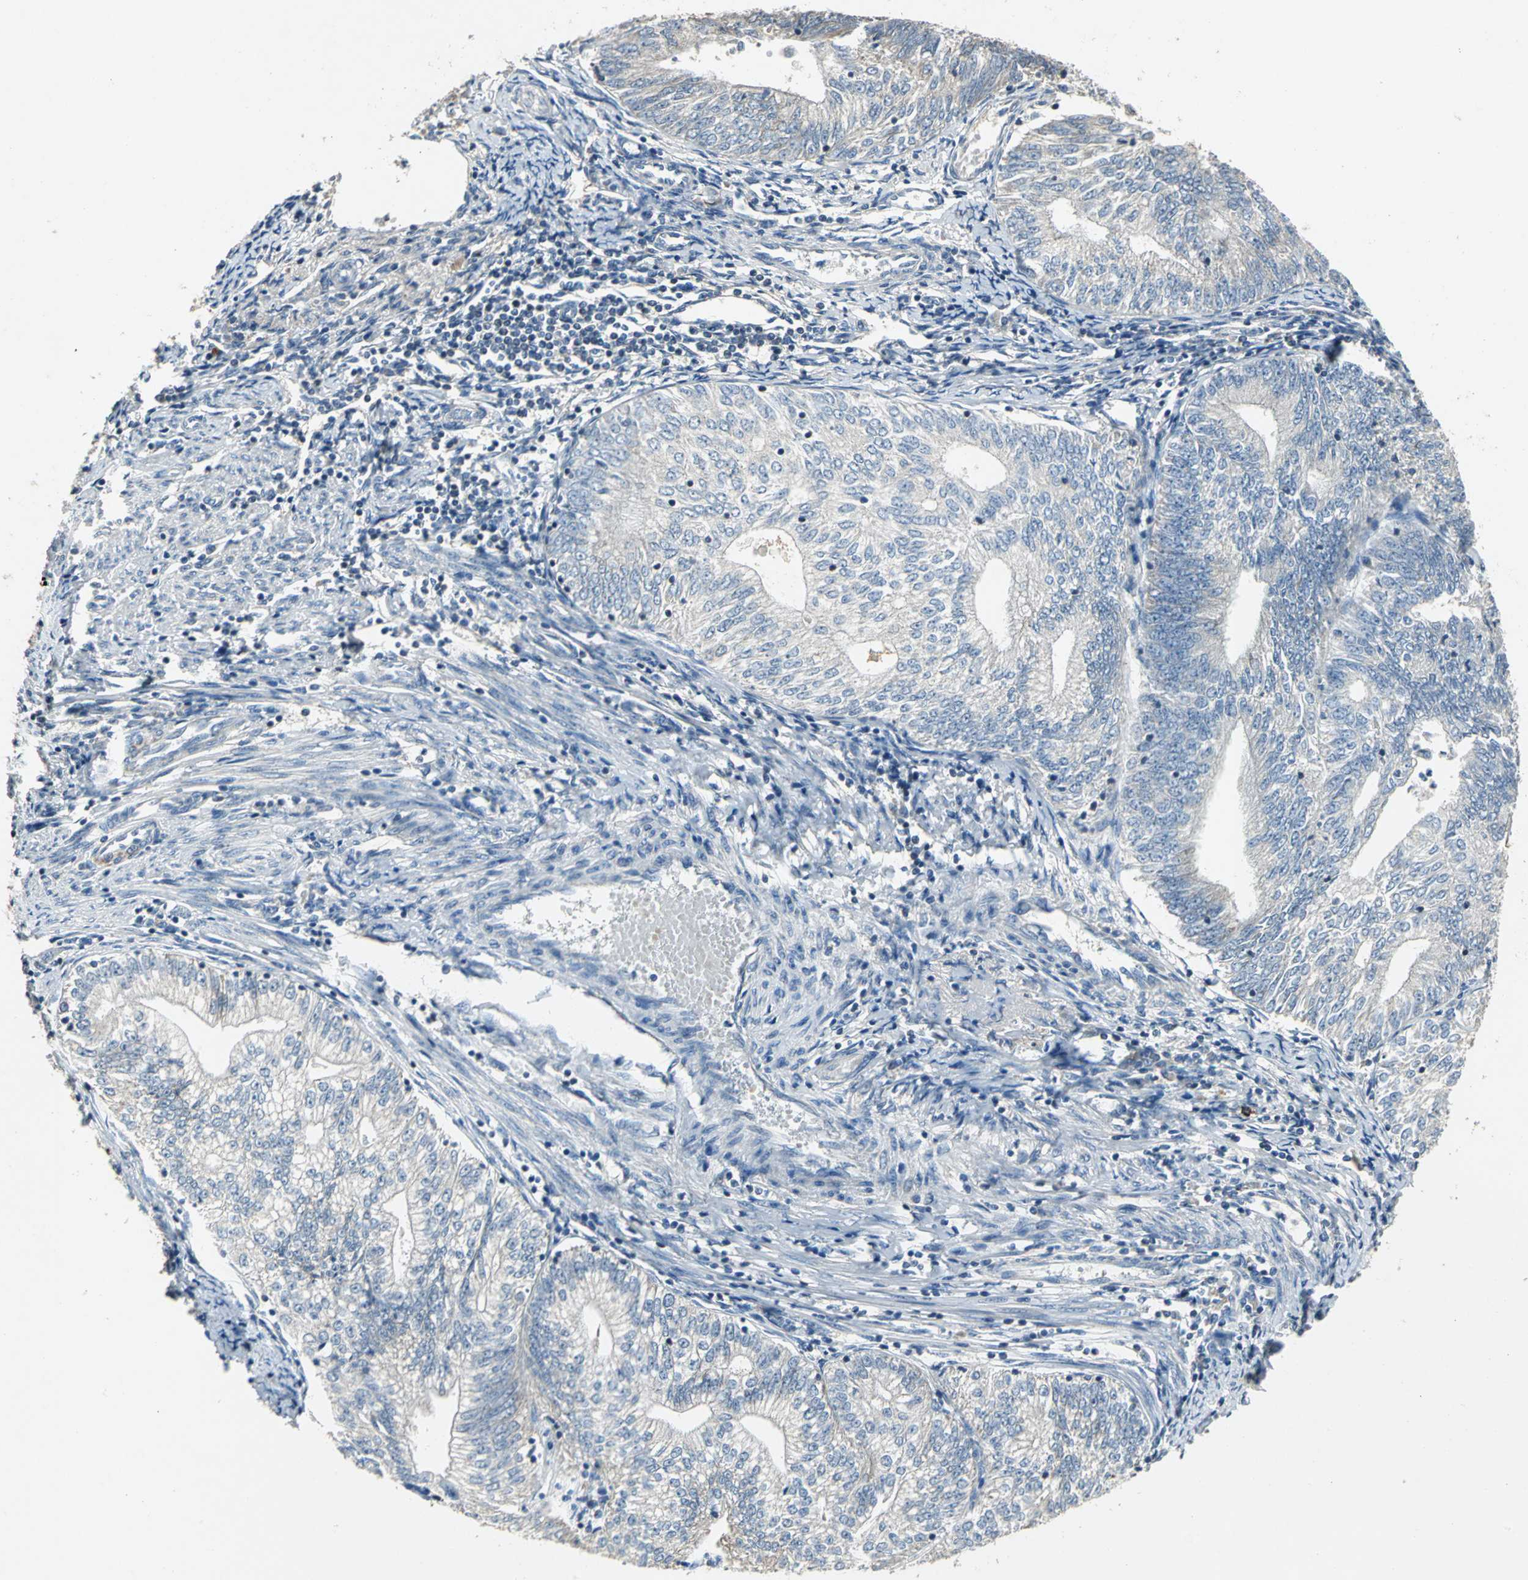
{"staining": {"intensity": "negative", "quantity": "none", "location": "none"}, "tissue": "endometrial cancer", "cell_type": "Tumor cells", "image_type": "cancer", "snomed": [{"axis": "morphology", "description": "Adenocarcinoma, NOS"}, {"axis": "topography", "description": "Endometrium"}], "caption": "Protein analysis of adenocarcinoma (endometrial) shows no significant positivity in tumor cells.", "gene": "JADE3", "patient": {"sex": "female", "age": 69}}